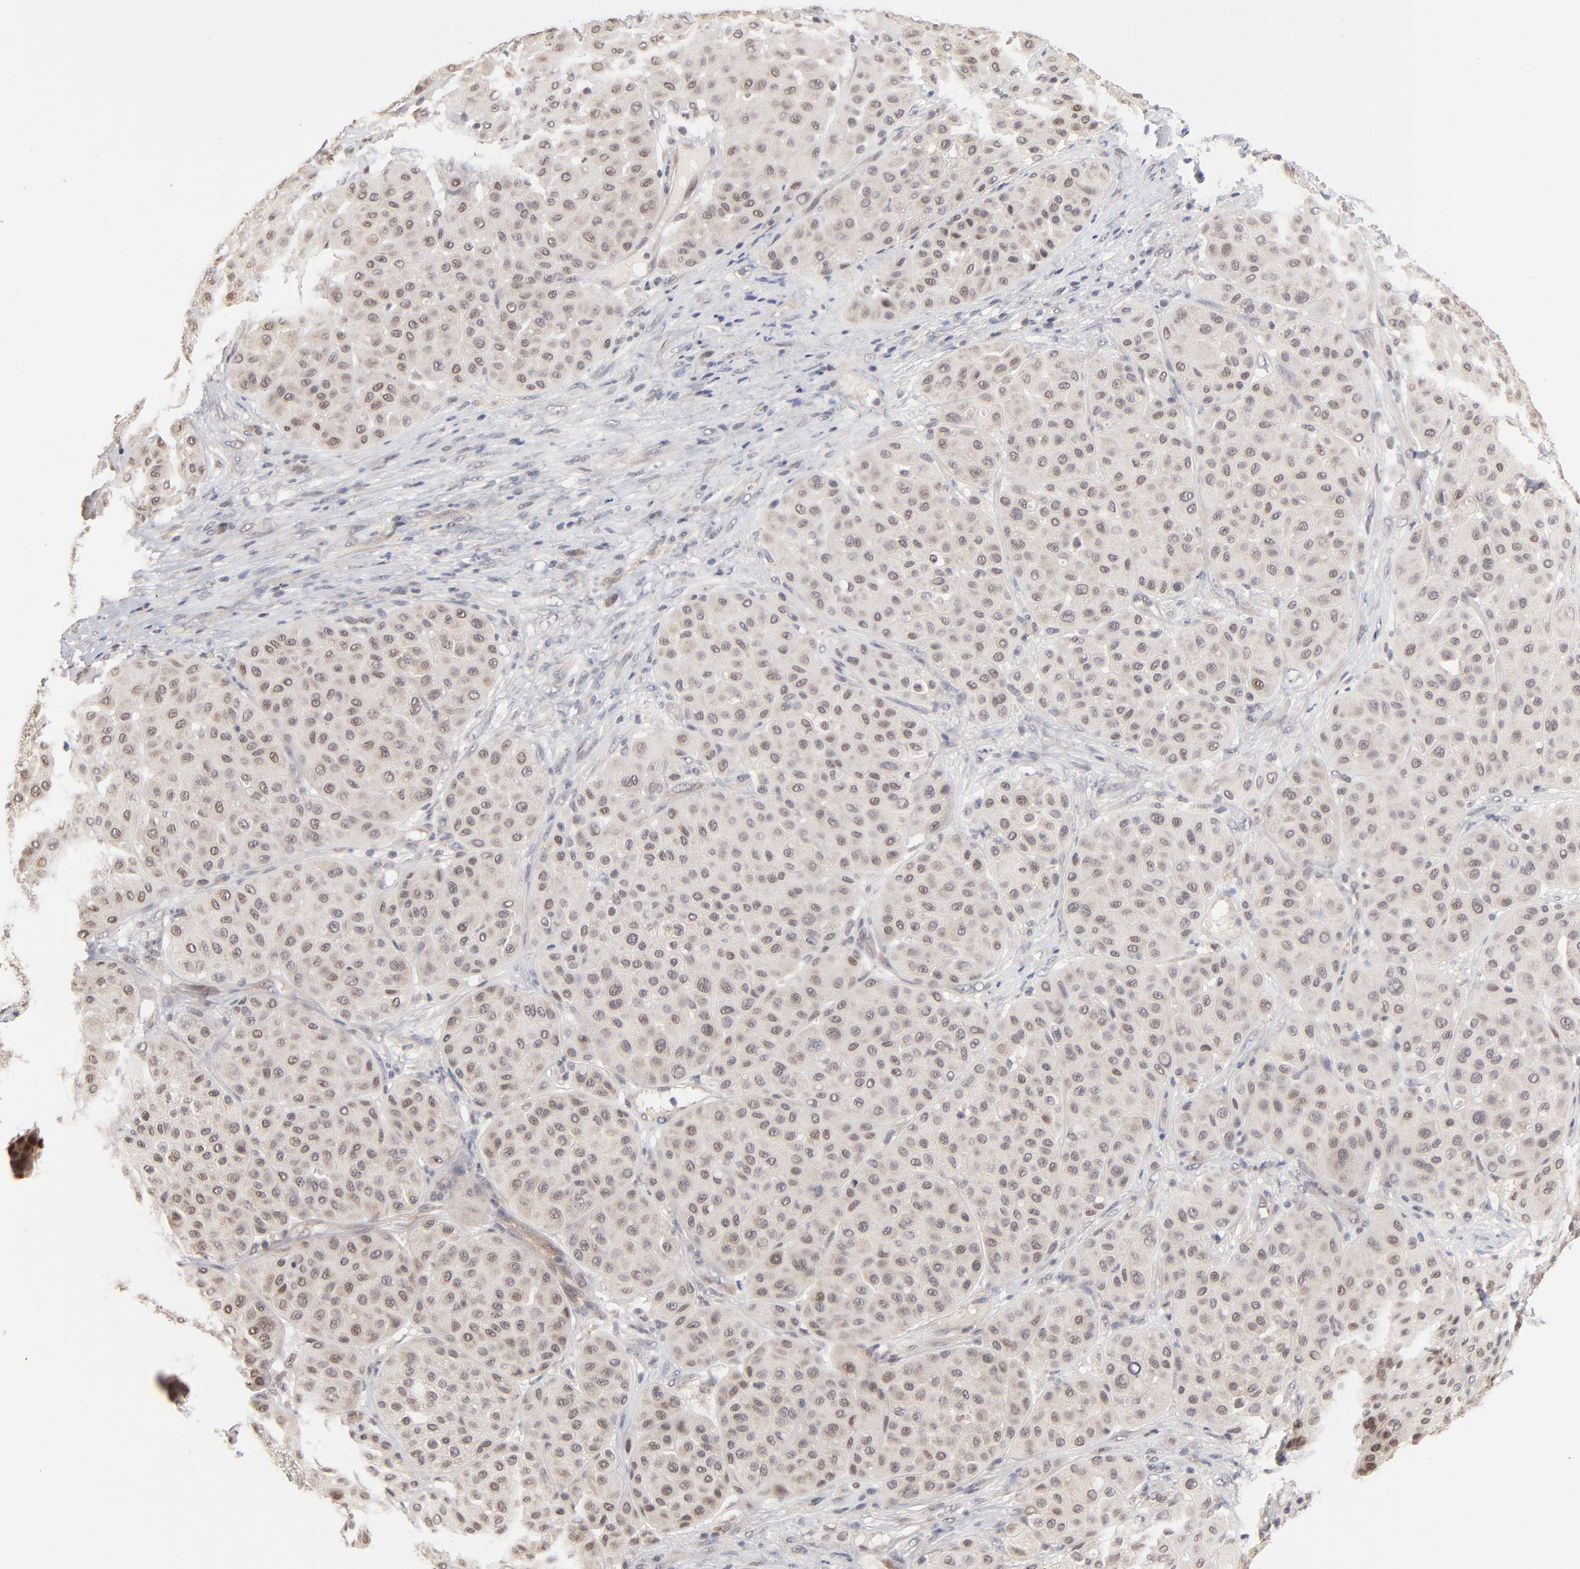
{"staining": {"intensity": "weak", "quantity": "25%-75%", "location": "cytoplasmic/membranous,nuclear"}, "tissue": "melanoma", "cell_type": "Tumor cells", "image_type": "cancer", "snomed": [{"axis": "morphology", "description": "Normal tissue, NOS"}, {"axis": "morphology", "description": "Malignant melanoma, Metastatic site"}, {"axis": "topography", "description": "Skin"}], "caption": "Human malignant melanoma (metastatic site) stained with a brown dye exhibits weak cytoplasmic/membranous and nuclear positive expression in about 25%-75% of tumor cells.", "gene": "MSL2", "patient": {"sex": "male", "age": 41}}